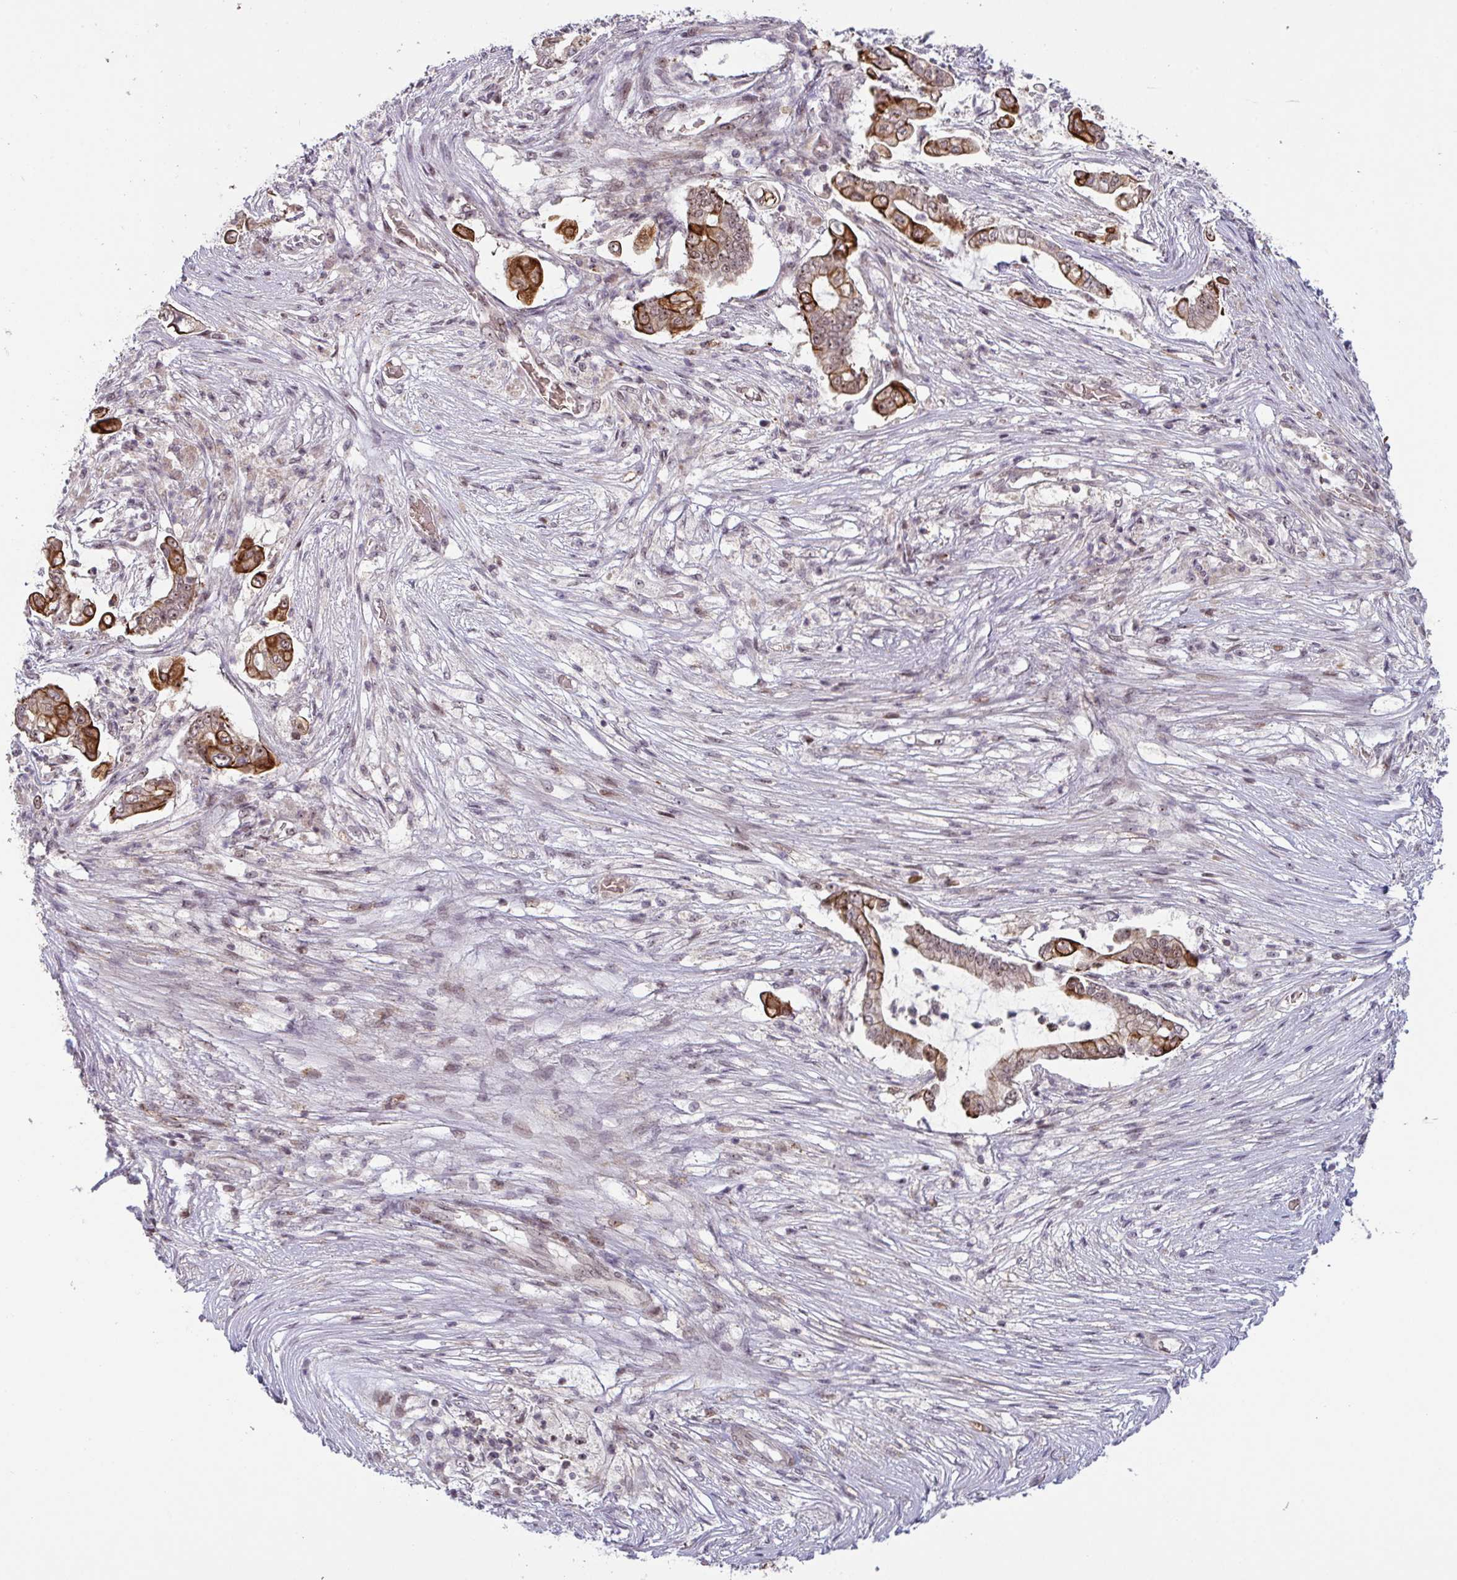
{"staining": {"intensity": "strong", "quantity": "25%-75%", "location": "cytoplasmic/membranous"}, "tissue": "pancreatic cancer", "cell_type": "Tumor cells", "image_type": "cancer", "snomed": [{"axis": "morphology", "description": "Adenocarcinoma, NOS"}, {"axis": "topography", "description": "Pancreas"}], "caption": "Pancreatic adenocarcinoma stained with a brown dye exhibits strong cytoplasmic/membranous positive expression in about 25%-75% of tumor cells.", "gene": "NLRP13", "patient": {"sex": "female", "age": 69}}